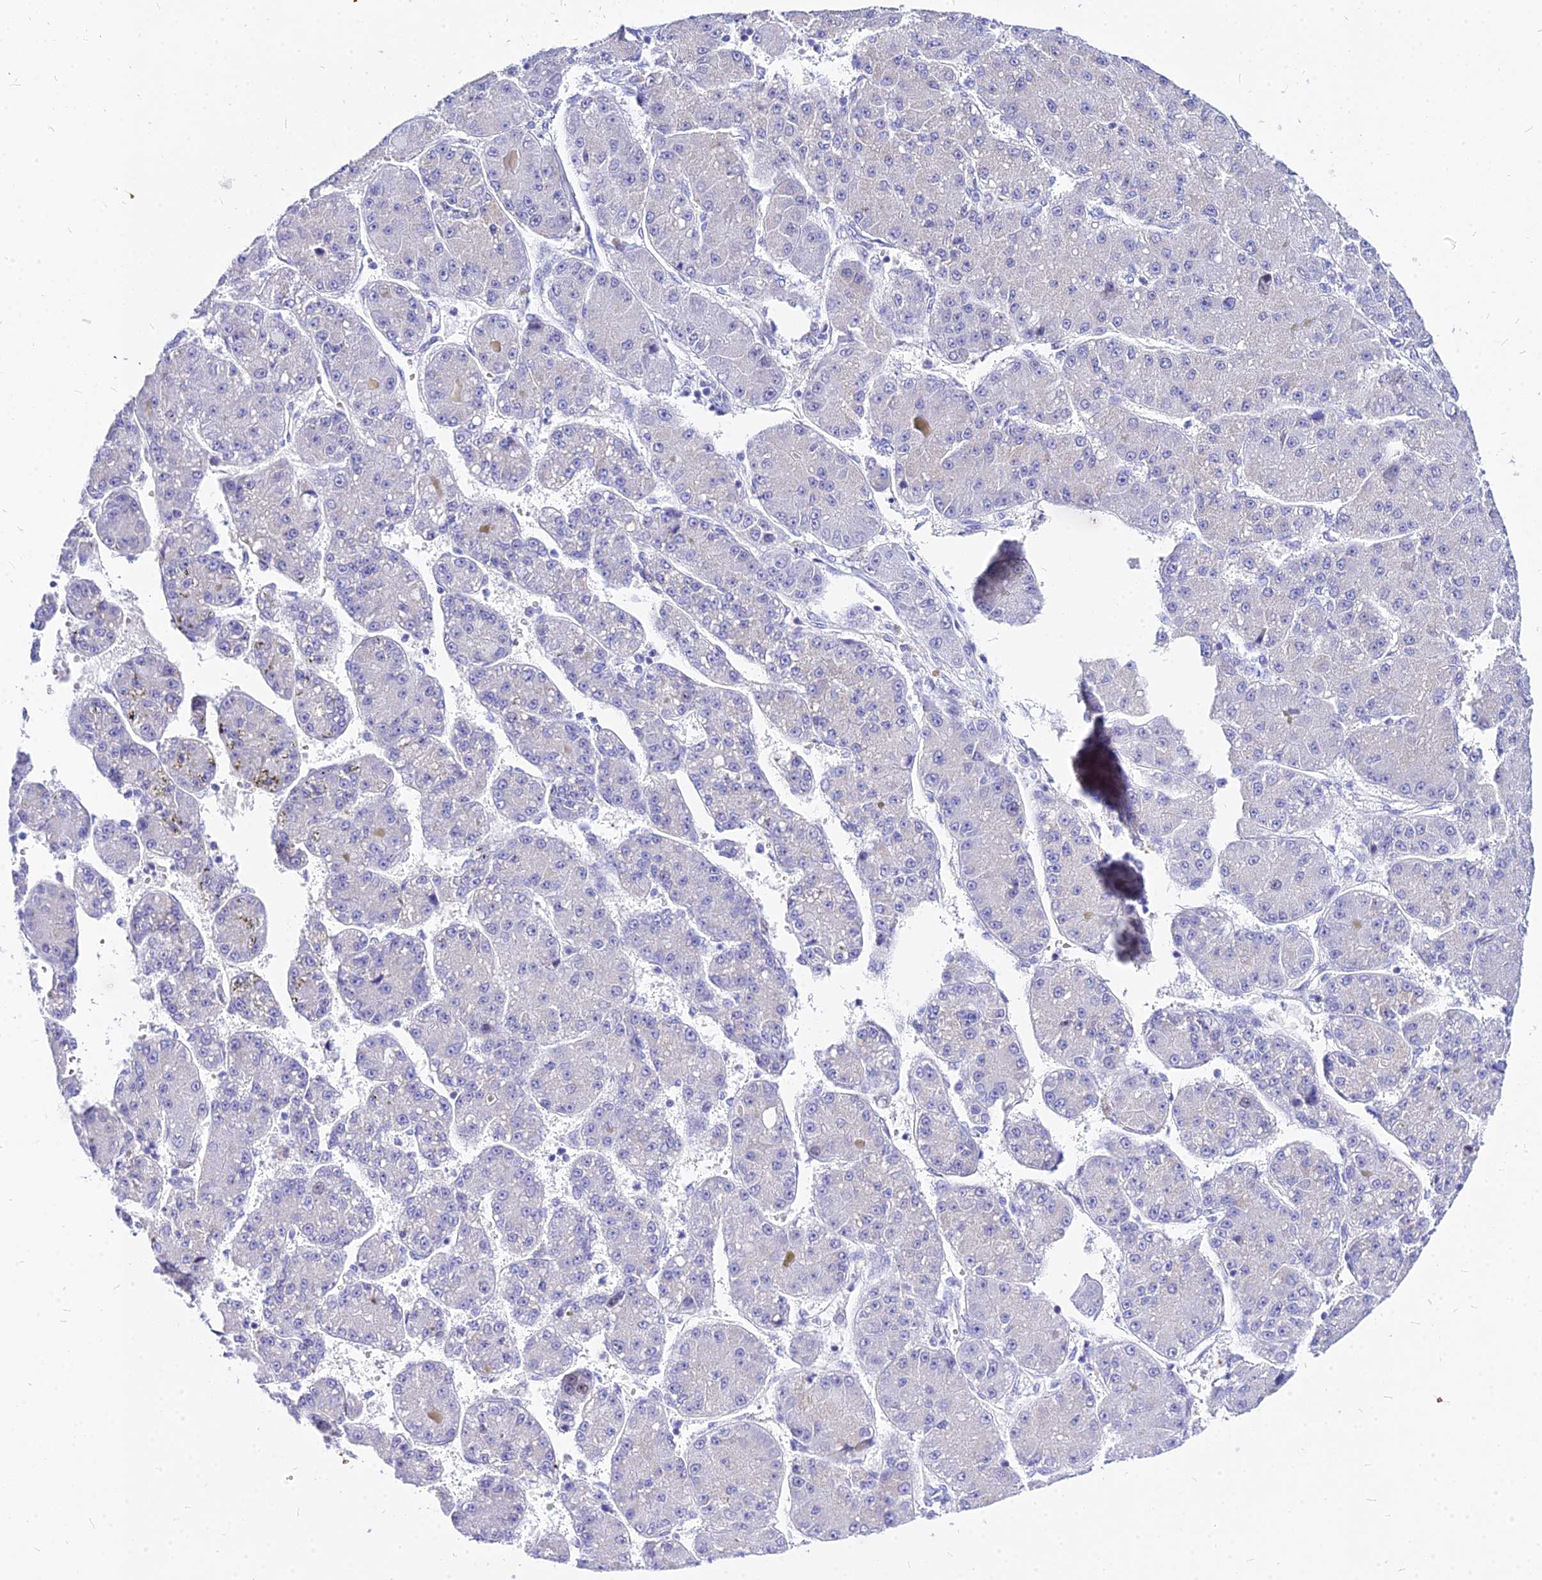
{"staining": {"intensity": "negative", "quantity": "none", "location": "none"}, "tissue": "liver cancer", "cell_type": "Tumor cells", "image_type": "cancer", "snomed": [{"axis": "morphology", "description": "Carcinoma, Hepatocellular, NOS"}, {"axis": "topography", "description": "Liver"}], "caption": "Tumor cells are negative for protein expression in human liver hepatocellular carcinoma.", "gene": "CARD18", "patient": {"sex": "male", "age": 67}}